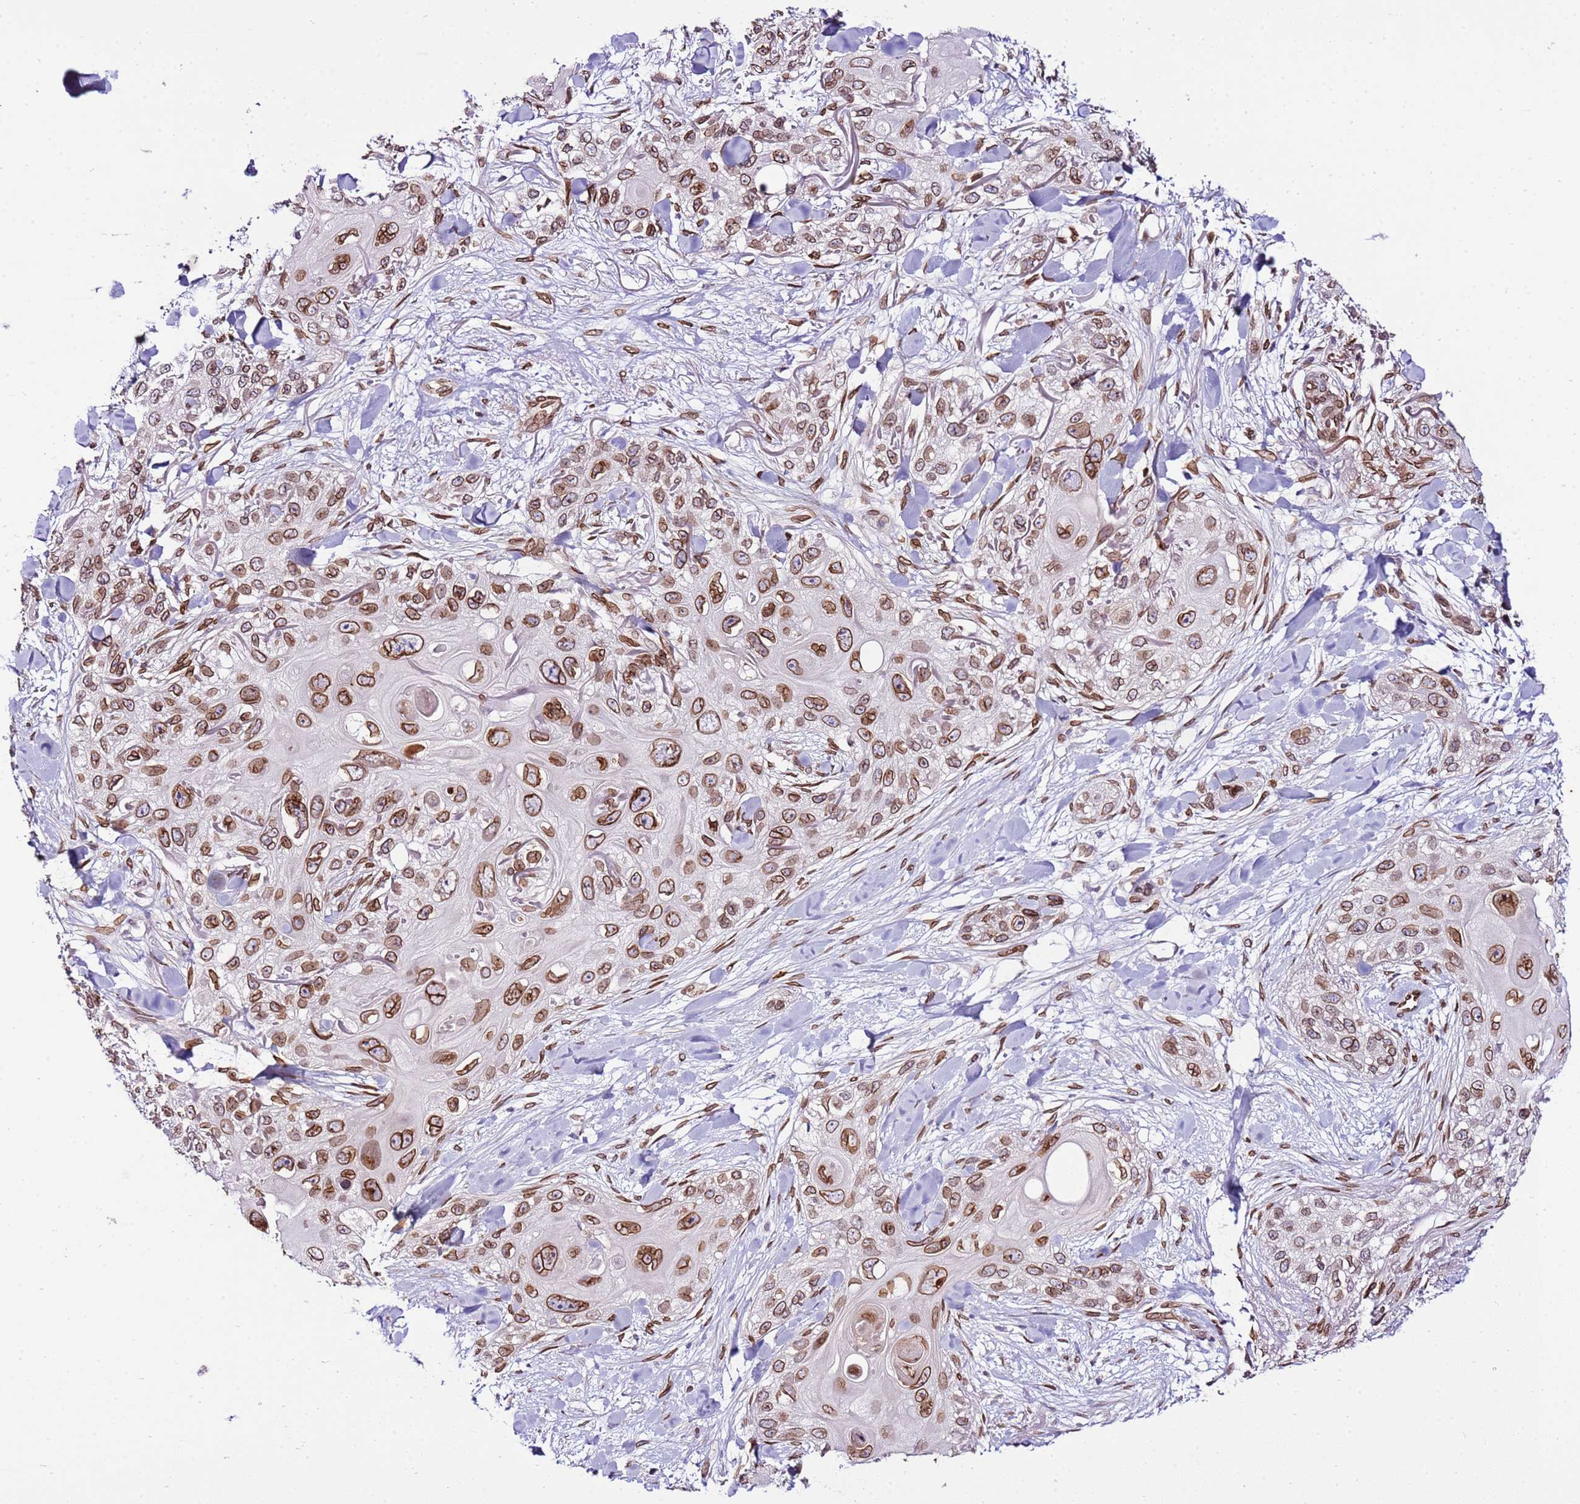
{"staining": {"intensity": "moderate", "quantity": ">75%", "location": "cytoplasmic/membranous,nuclear"}, "tissue": "skin cancer", "cell_type": "Tumor cells", "image_type": "cancer", "snomed": [{"axis": "morphology", "description": "Normal tissue, NOS"}, {"axis": "morphology", "description": "Squamous cell carcinoma, NOS"}, {"axis": "topography", "description": "Skin"}], "caption": "An immunohistochemistry micrograph of neoplastic tissue is shown. Protein staining in brown highlights moderate cytoplasmic/membranous and nuclear positivity in skin cancer (squamous cell carcinoma) within tumor cells. Using DAB (3,3'-diaminobenzidine) (brown) and hematoxylin (blue) stains, captured at high magnification using brightfield microscopy.", "gene": "TMEM47", "patient": {"sex": "male", "age": 72}}